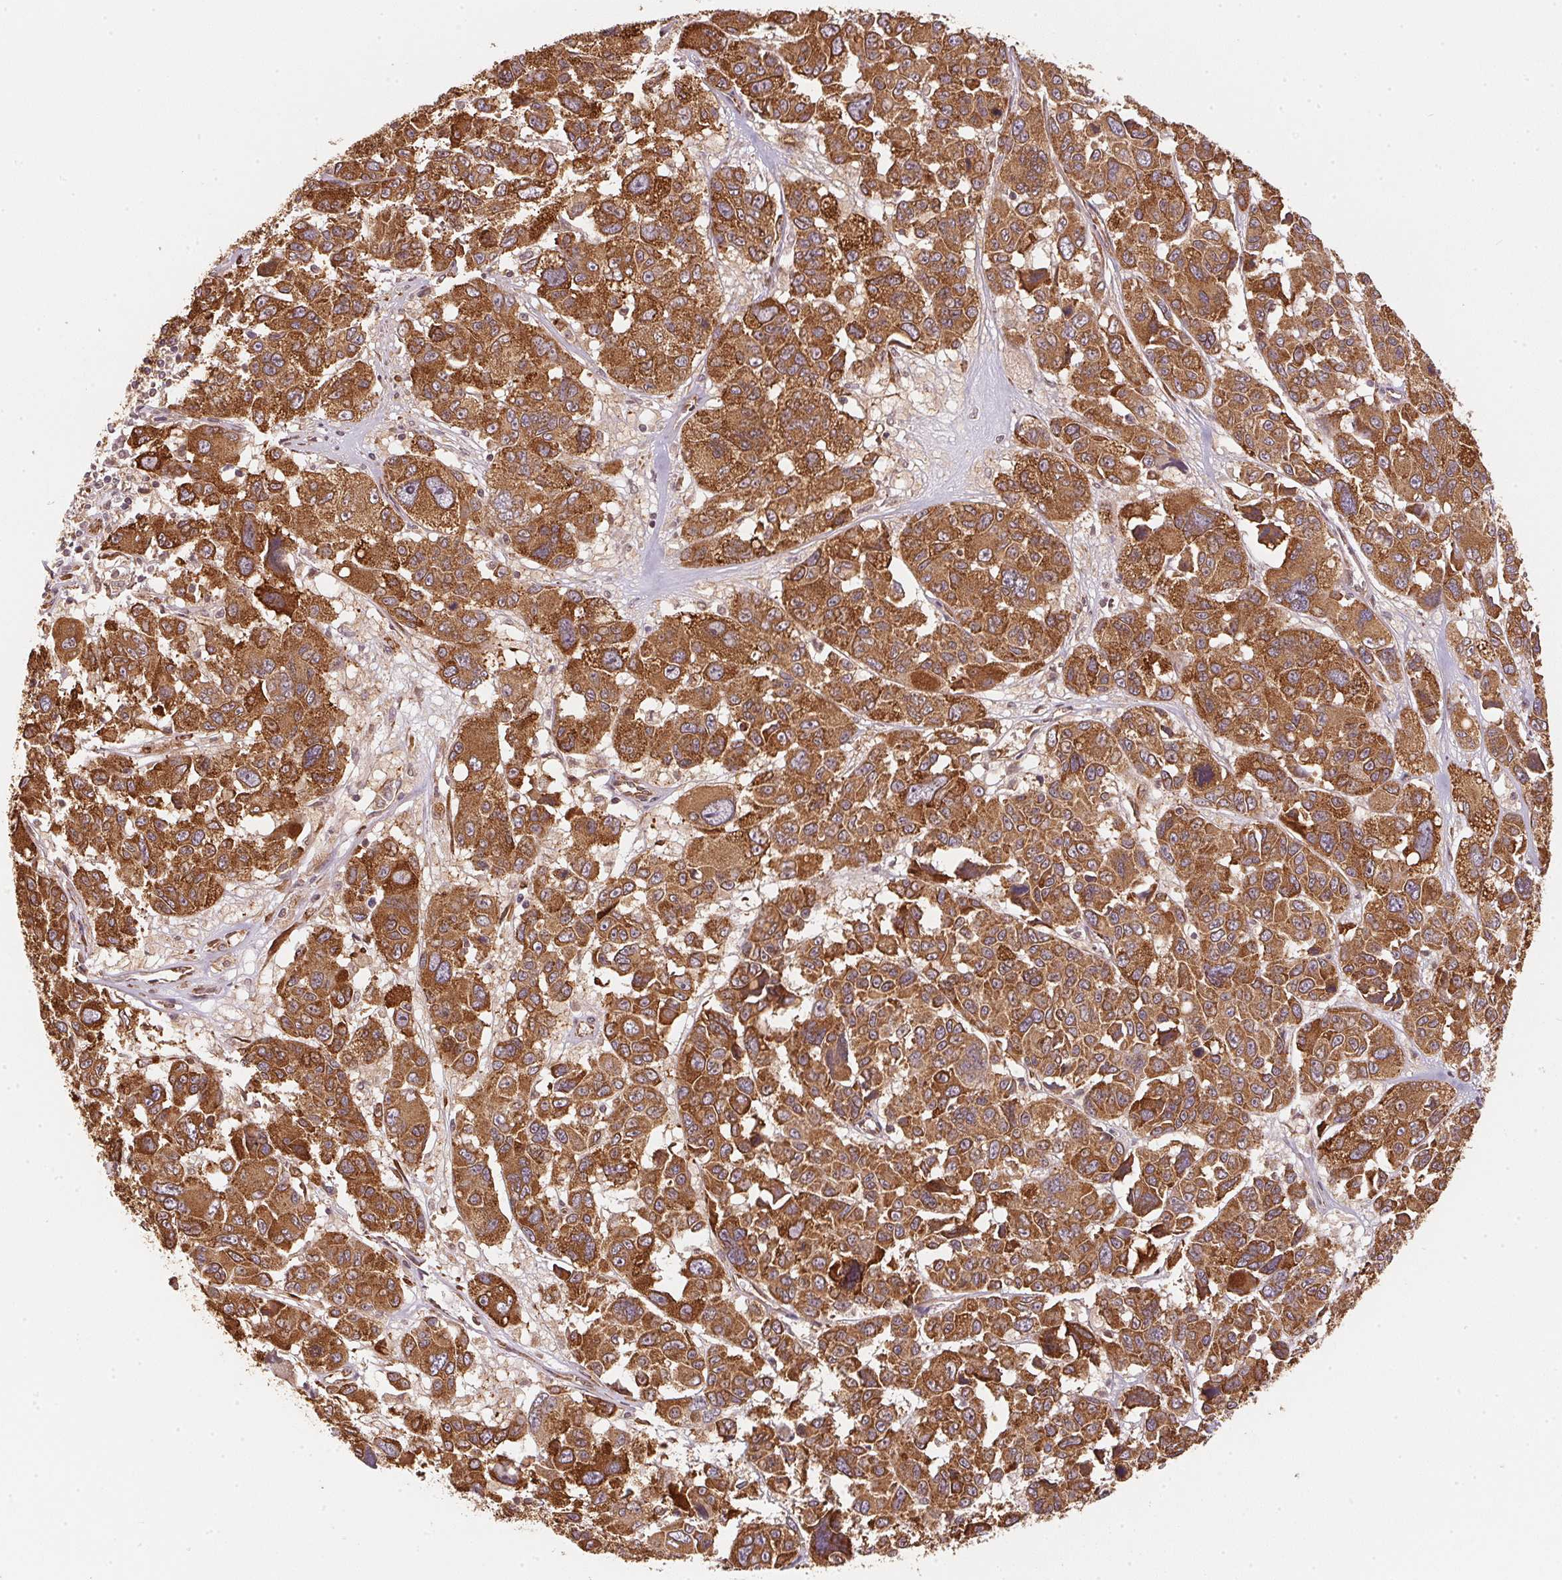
{"staining": {"intensity": "strong", "quantity": ">75%", "location": "cytoplasmic/membranous"}, "tissue": "melanoma", "cell_type": "Tumor cells", "image_type": "cancer", "snomed": [{"axis": "morphology", "description": "Malignant melanoma, NOS"}, {"axis": "topography", "description": "Skin"}], "caption": "Tumor cells show strong cytoplasmic/membranous positivity in about >75% of cells in melanoma.", "gene": "STRN4", "patient": {"sex": "female", "age": 66}}